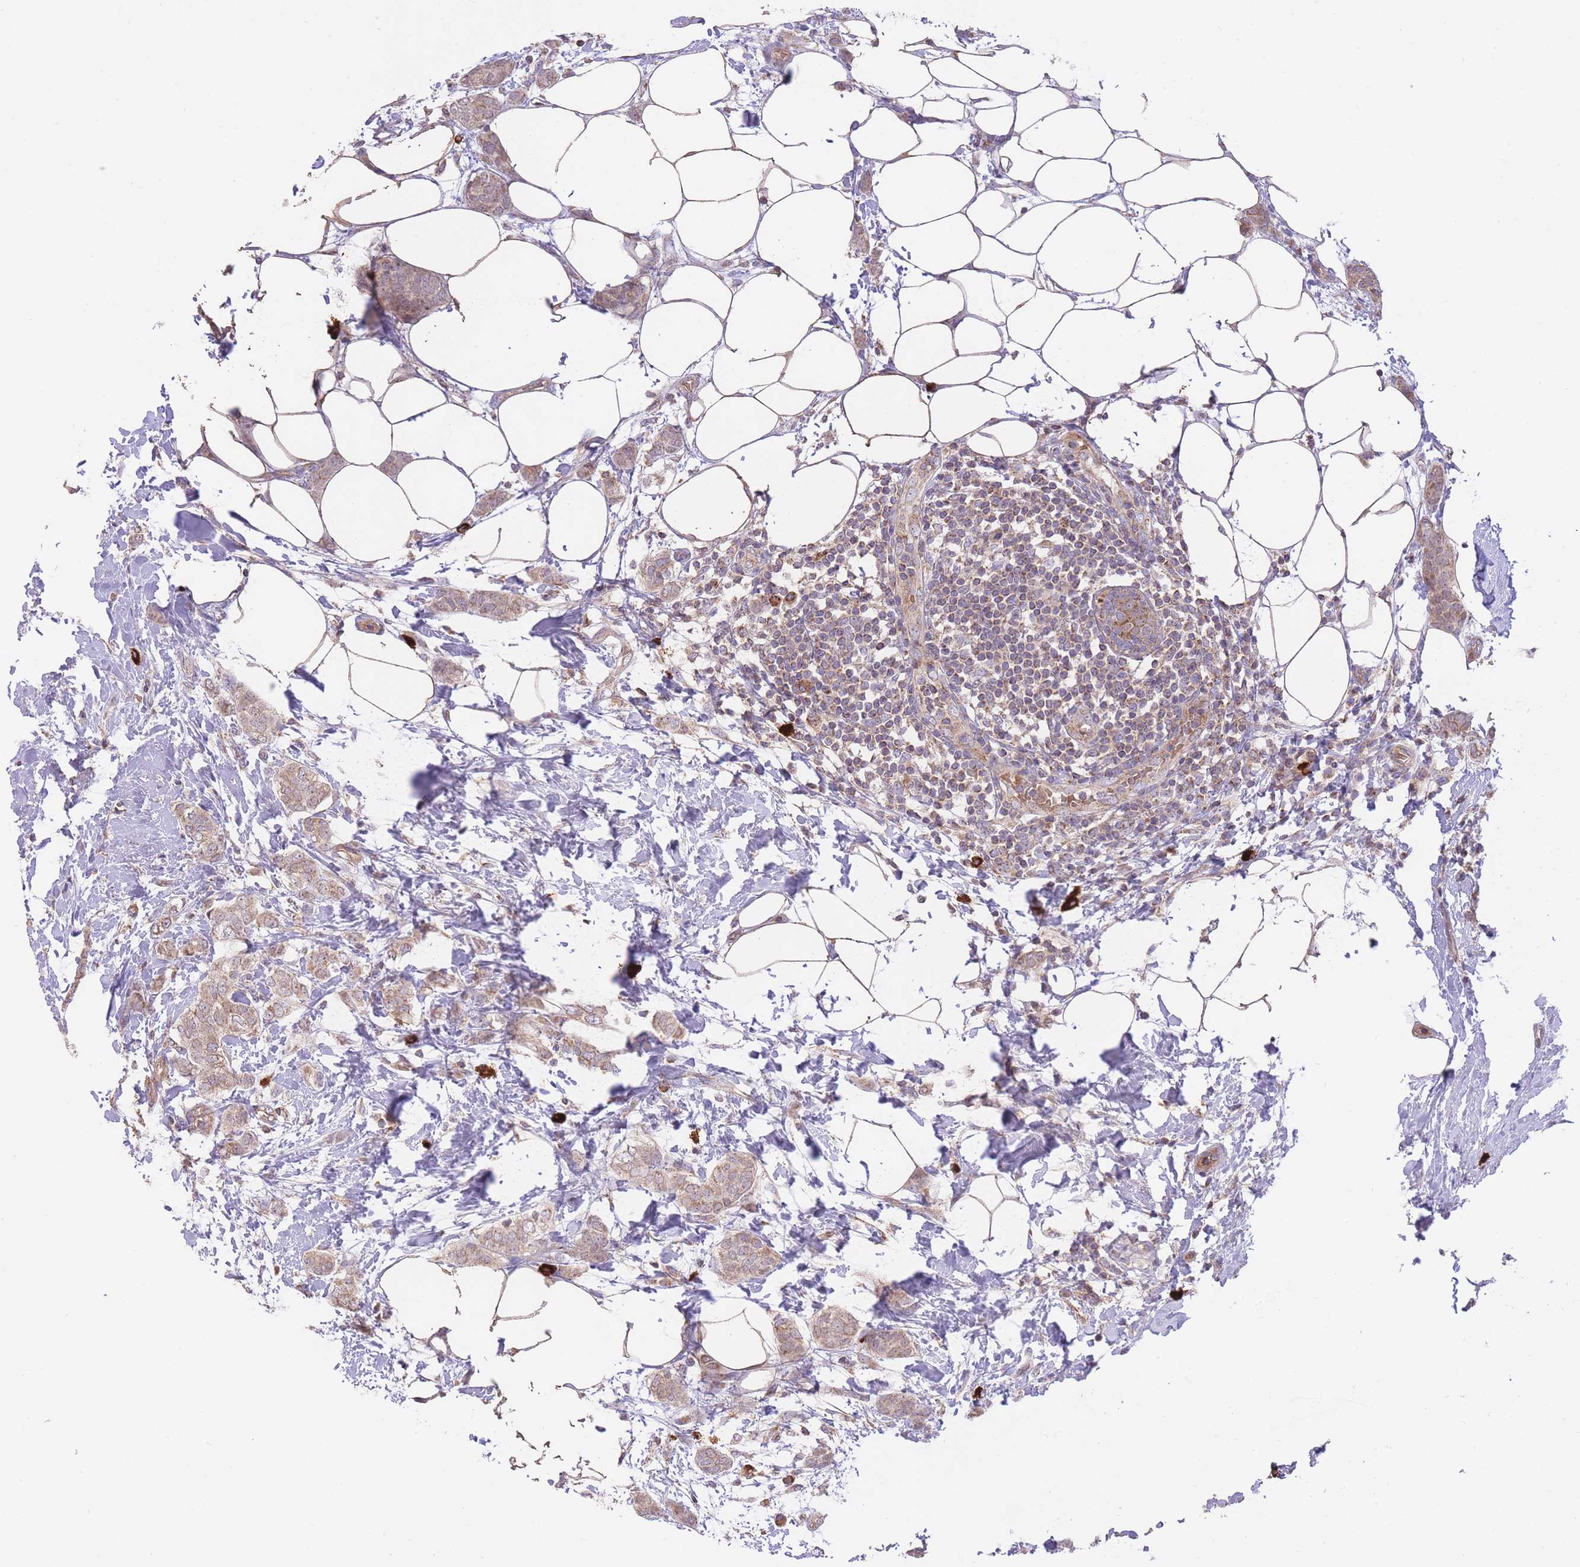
{"staining": {"intensity": "moderate", "quantity": ">75%", "location": "cytoplasmic/membranous"}, "tissue": "breast cancer", "cell_type": "Tumor cells", "image_type": "cancer", "snomed": [{"axis": "morphology", "description": "Duct carcinoma"}, {"axis": "topography", "description": "Breast"}], "caption": "The histopathology image displays a brown stain indicating the presence of a protein in the cytoplasmic/membranous of tumor cells in infiltrating ductal carcinoma (breast).", "gene": "PREP", "patient": {"sex": "female", "age": 72}}